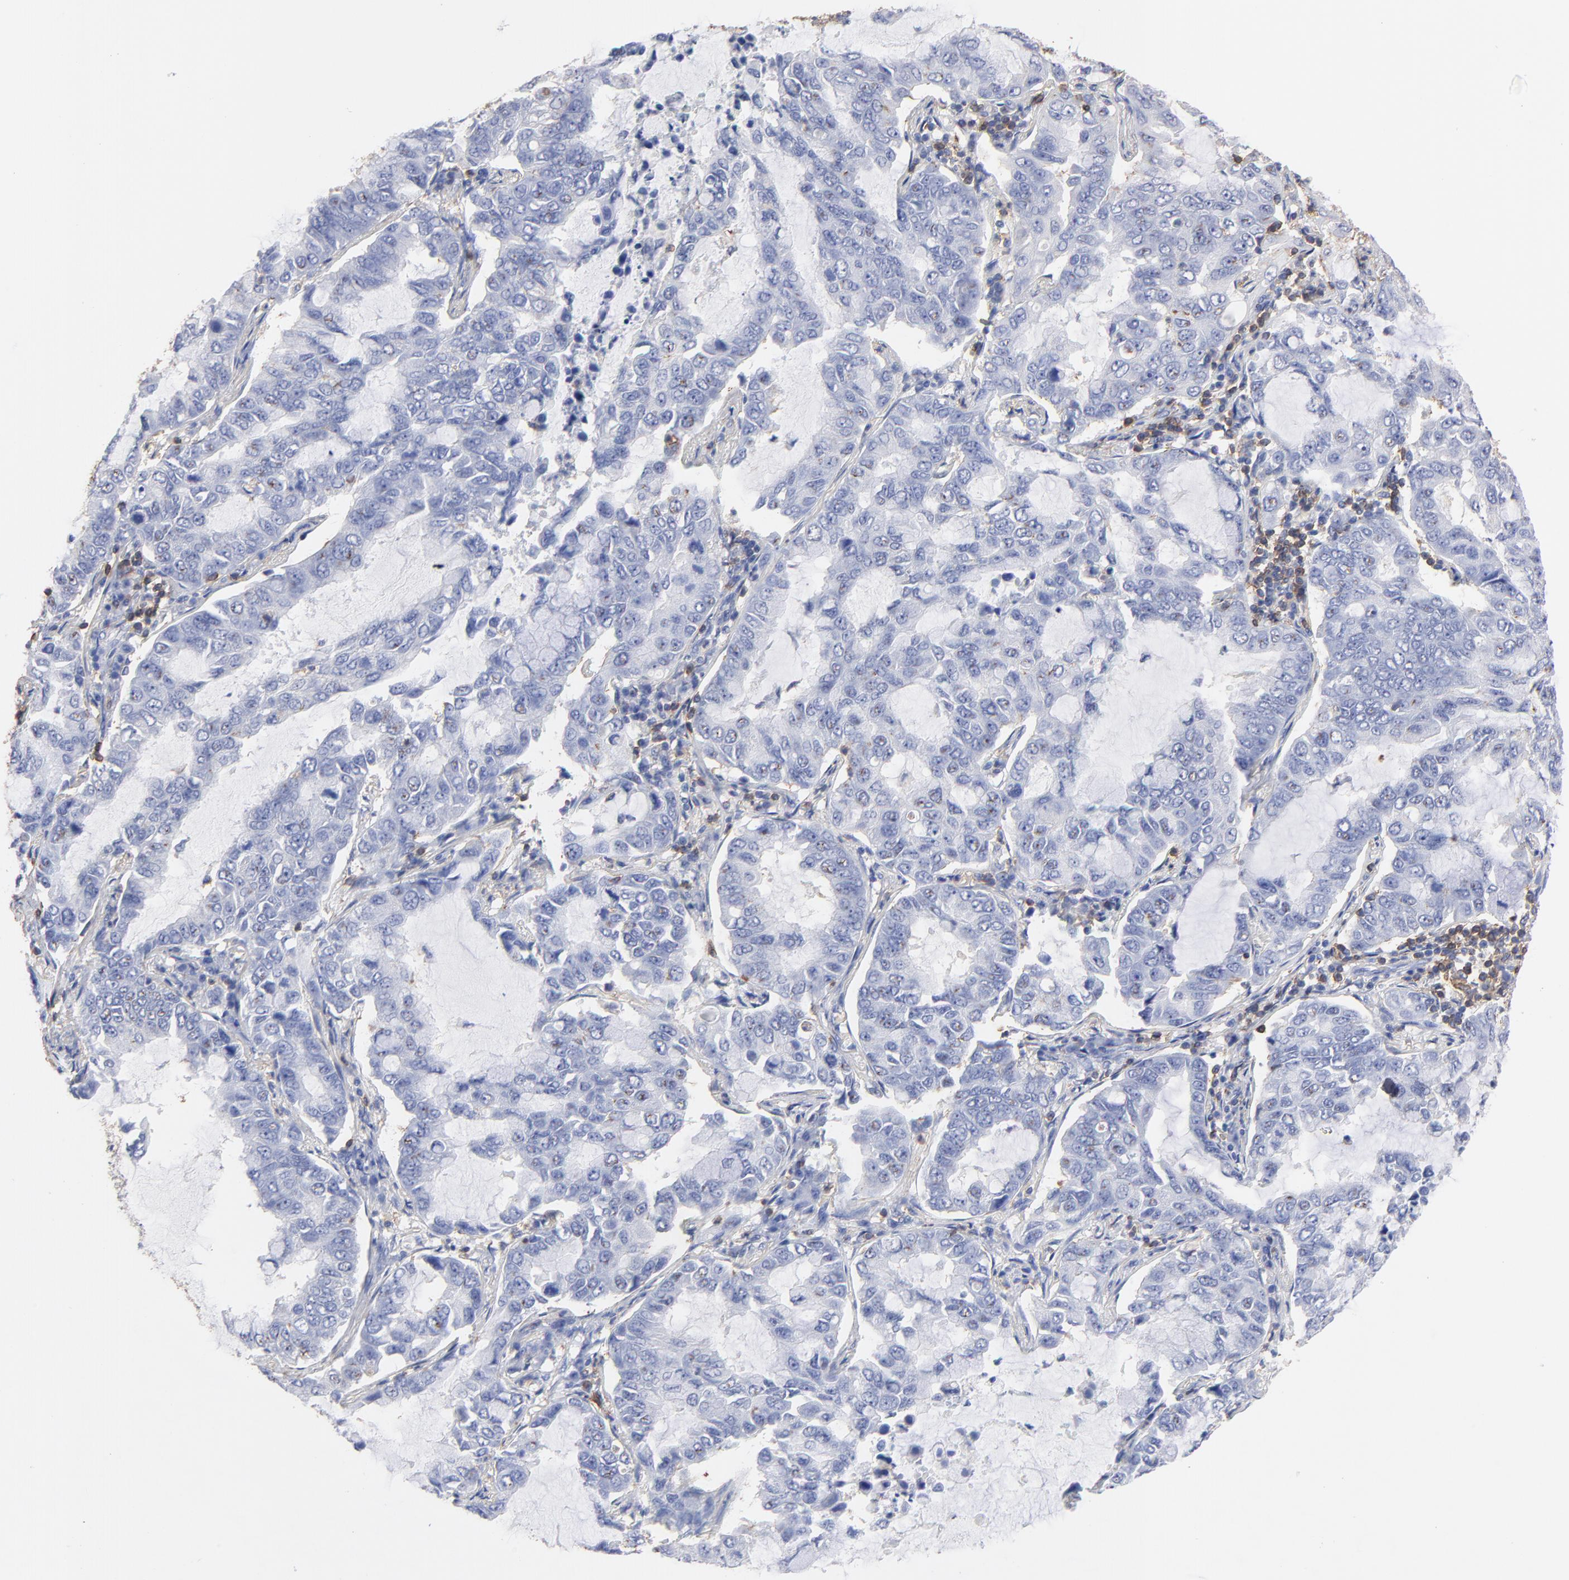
{"staining": {"intensity": "weak", "quantity": "<25%", "location": "cytoplasmic/membranous"}, "tissue": "lung cancer", "cell_type": "Tumor cells", "image_type": "cancer", "snomed": [{"axis": "morphology", "description": "Adenocarcinoma, NOS"}, {"axis": "topography", "description": "Lung"}], "caption": "IHC of lung cancer (adenocarcinoma) exhibits no expression in tumor cells.", "gene": "ASL", "patient": {"sex": "male", "age": 64}}